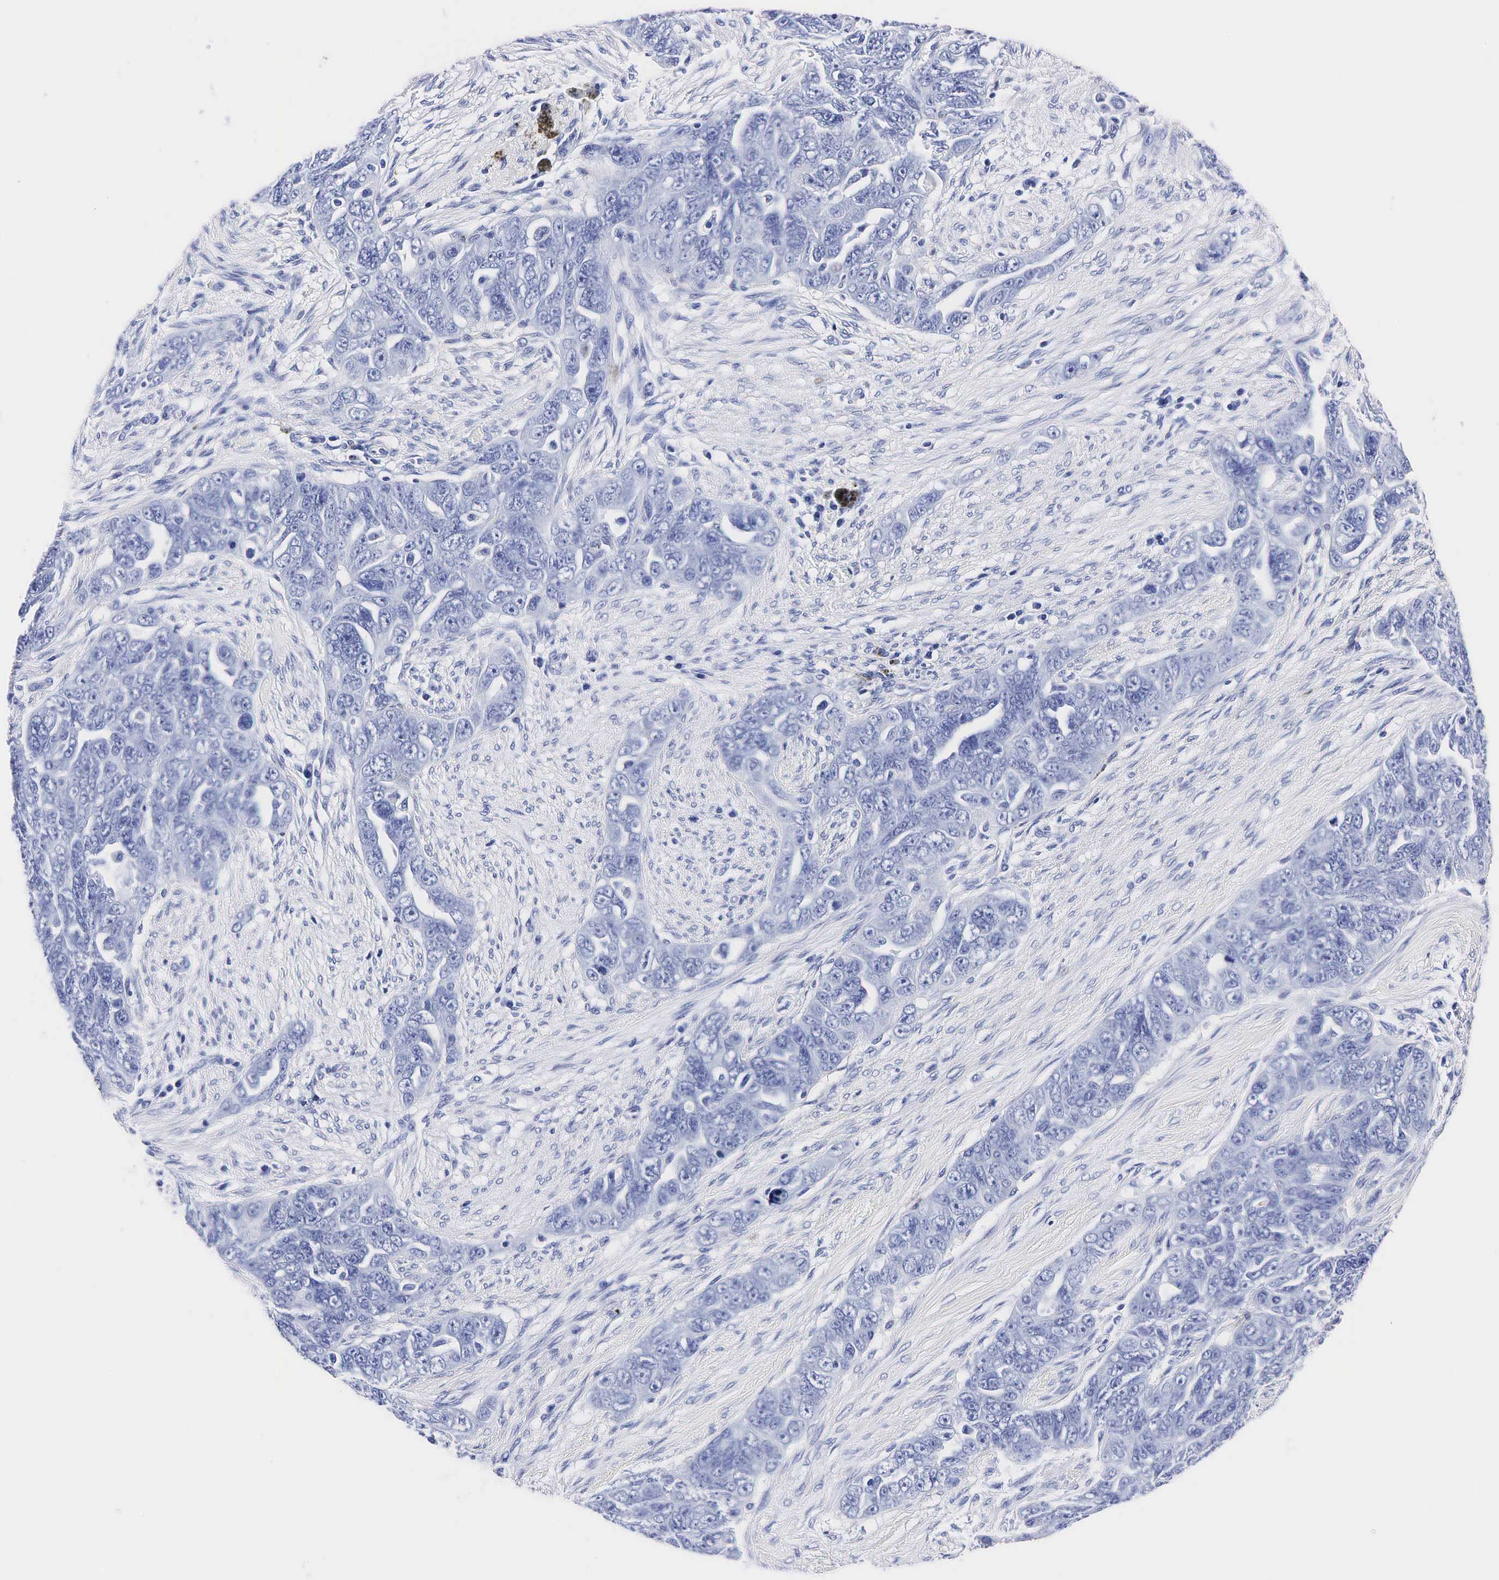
{"staining": {"intensity": "negative", "quantity": "none", "location": "none"}, "tissue": "ovarian cancer", "cell_type": "Tumor cells", "image_type": "cancer", "snomed": [{"axis": "morphology", "description": "Cystadenocarcinoma, serous, NOS"}, {"axis": "topography", "description": "Ovary"}], "caption": "IHC of serous cystadenocarcinoma (ovarian) reveals no staining in tumor cells.", "gene": "TG", "patient": {"sex": "female", "age": 63}}